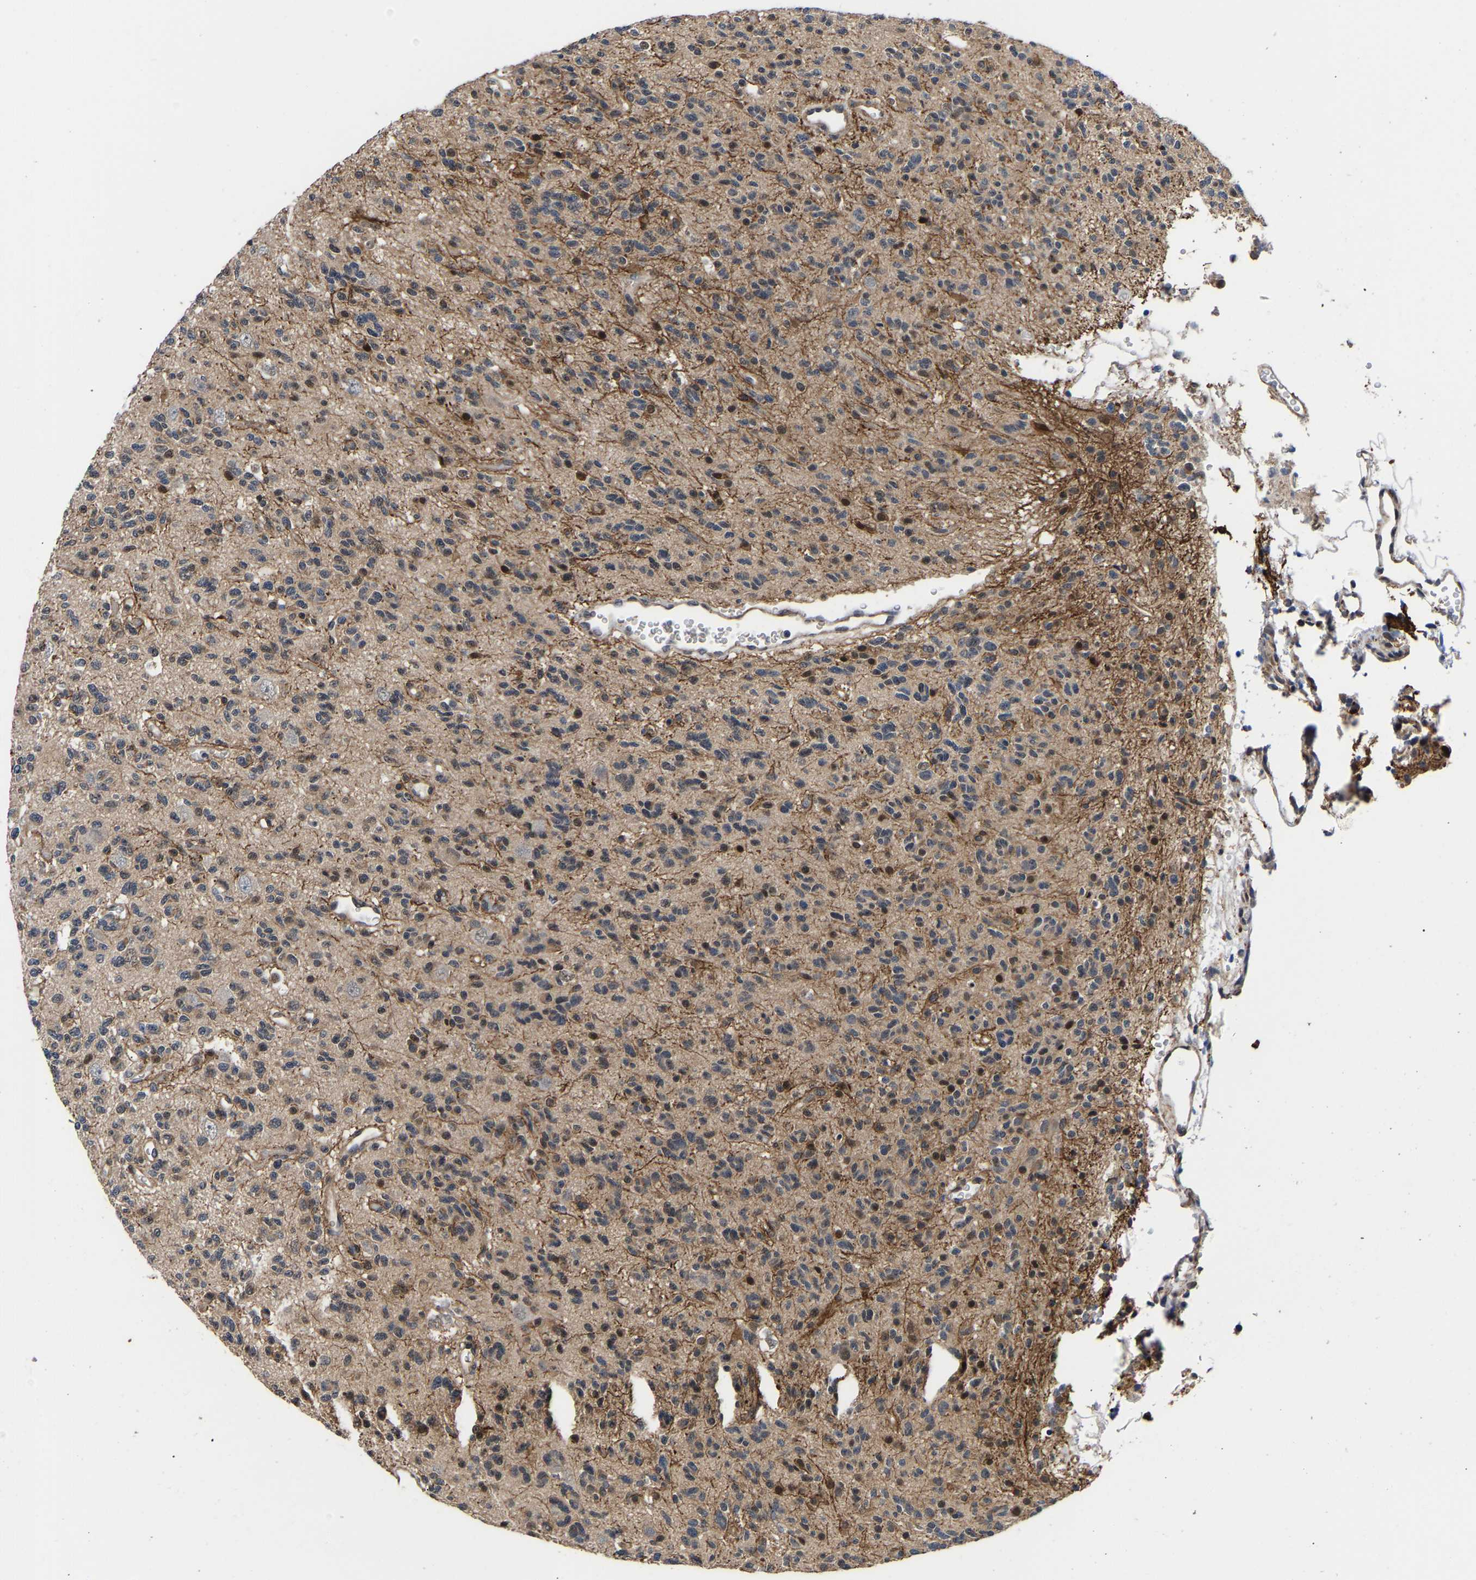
{"staining": {"intensity": "weak", "quantity": "<25%", "location": "cytoplasmic/membranous"}, "tissue": "glioma", "cell_type": "Tumor cells", "image_type": "cancer", "snomed": [{"axis": "morphology", "description": "Glioma, malignant, Low grade"}, {"axis": "topography", "description": "Brain"}], "caption": "An IHC photomicrograph of glioma is shown. There is no staining in tumor cells of glioma.", "gene": "METTL16", "patient": {"sex": "male", "age": 38}}